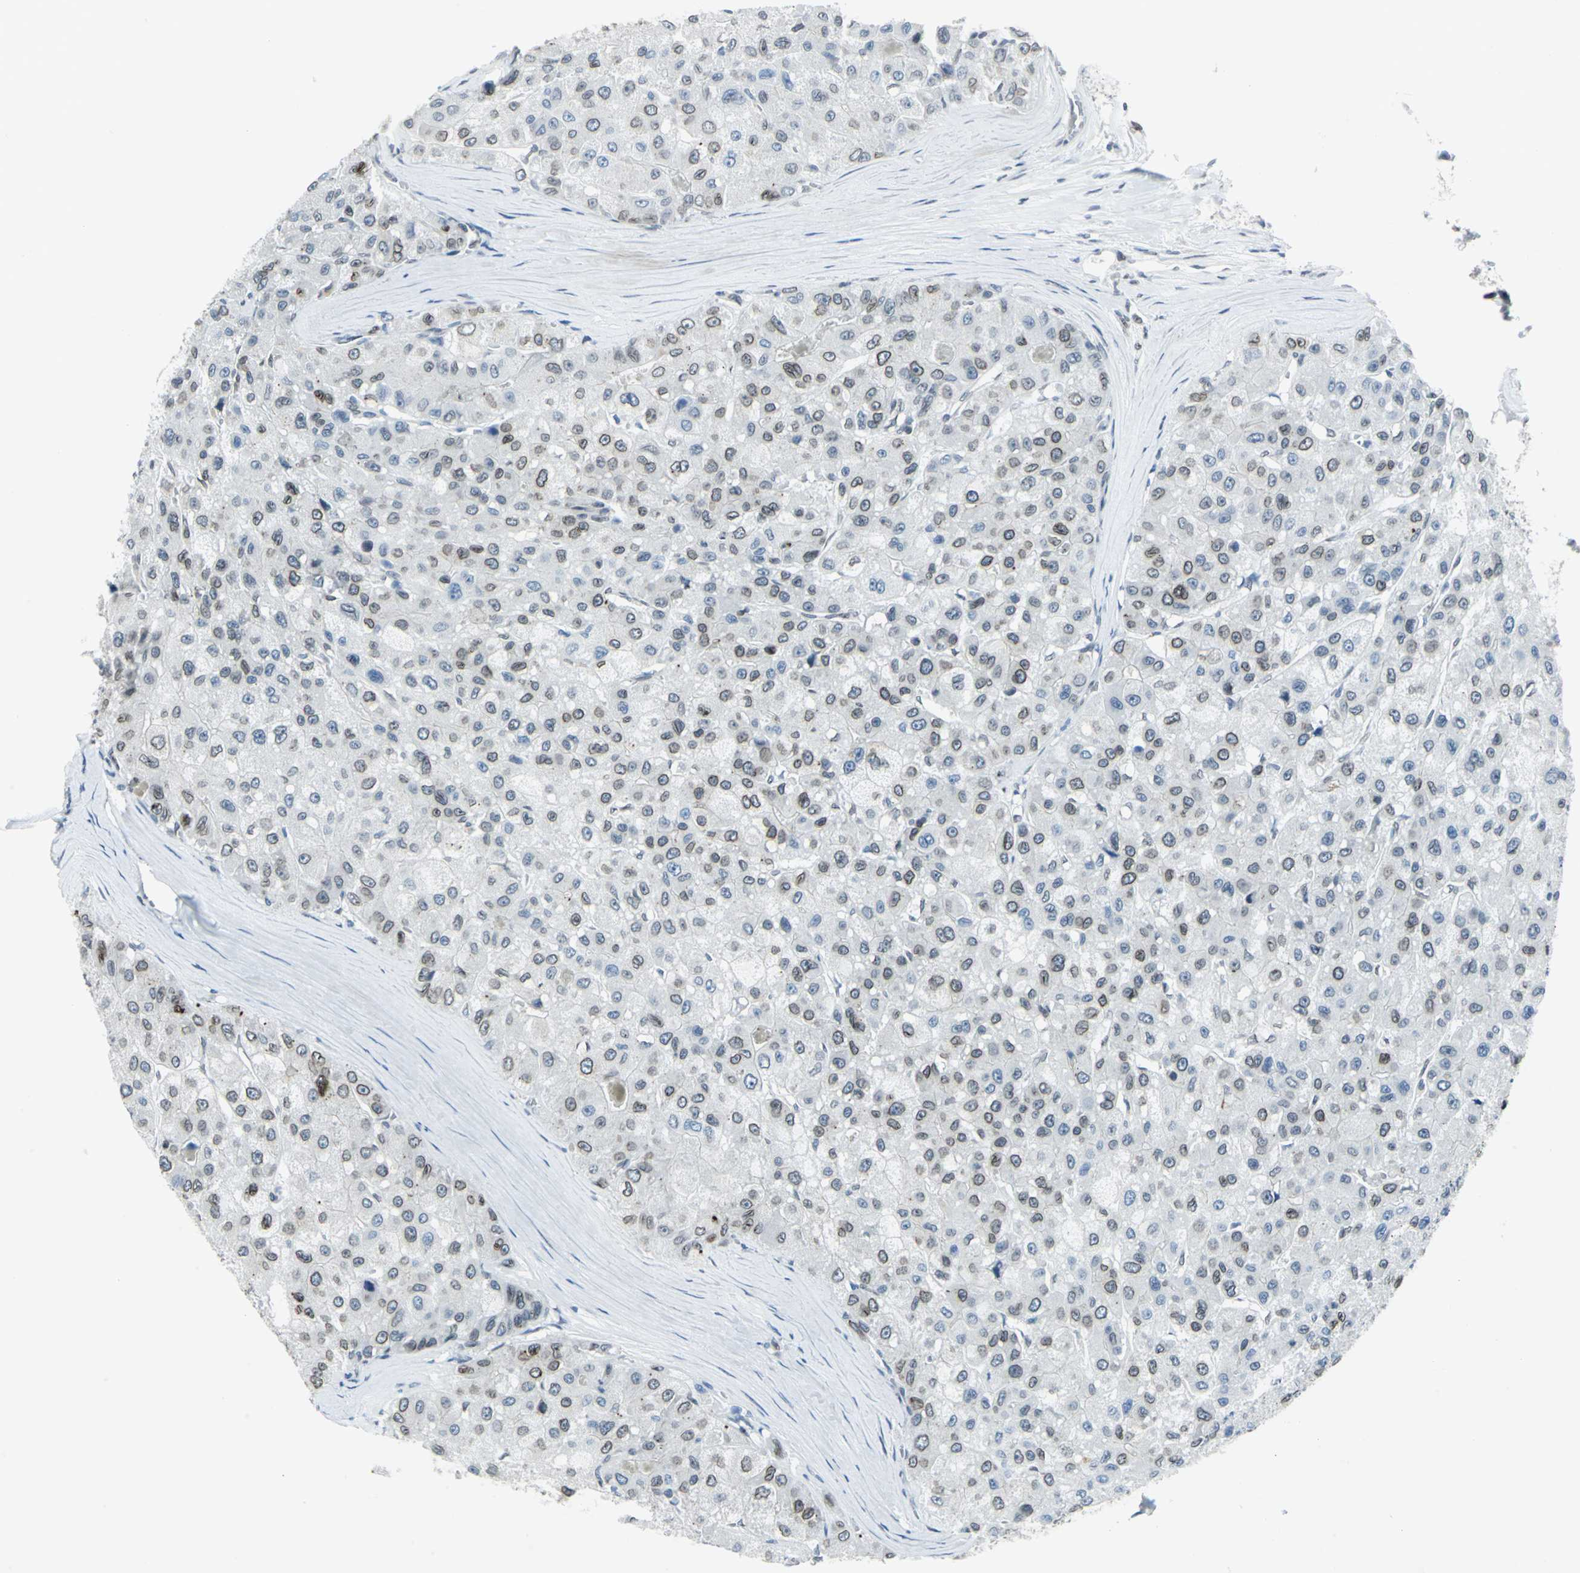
{"staining": {"intensity": "weak", "quantity": "25%-75%", "location": "cytoplasmic/membranous,nuclear"}, "tissue": "liver cancer", "cell_type": "Tumor cells", "image_type": "cancer", "snomed": [{"axis": "morphology", "description": "Carcinoma, Hepatocellular, NOS"}, {"axis": "topography", "description": "Liver"}], "caption": "Liver cancer was stained to show a protein in brown. There is low levels of weak cytoplasmic/membranous and nuclear staining in about 25%-75% of tumor cells. (IHC, brightfield microscopy, high magnification).", "gene": "SNUPN", "patient": {"sex": "male", "age": 80}}